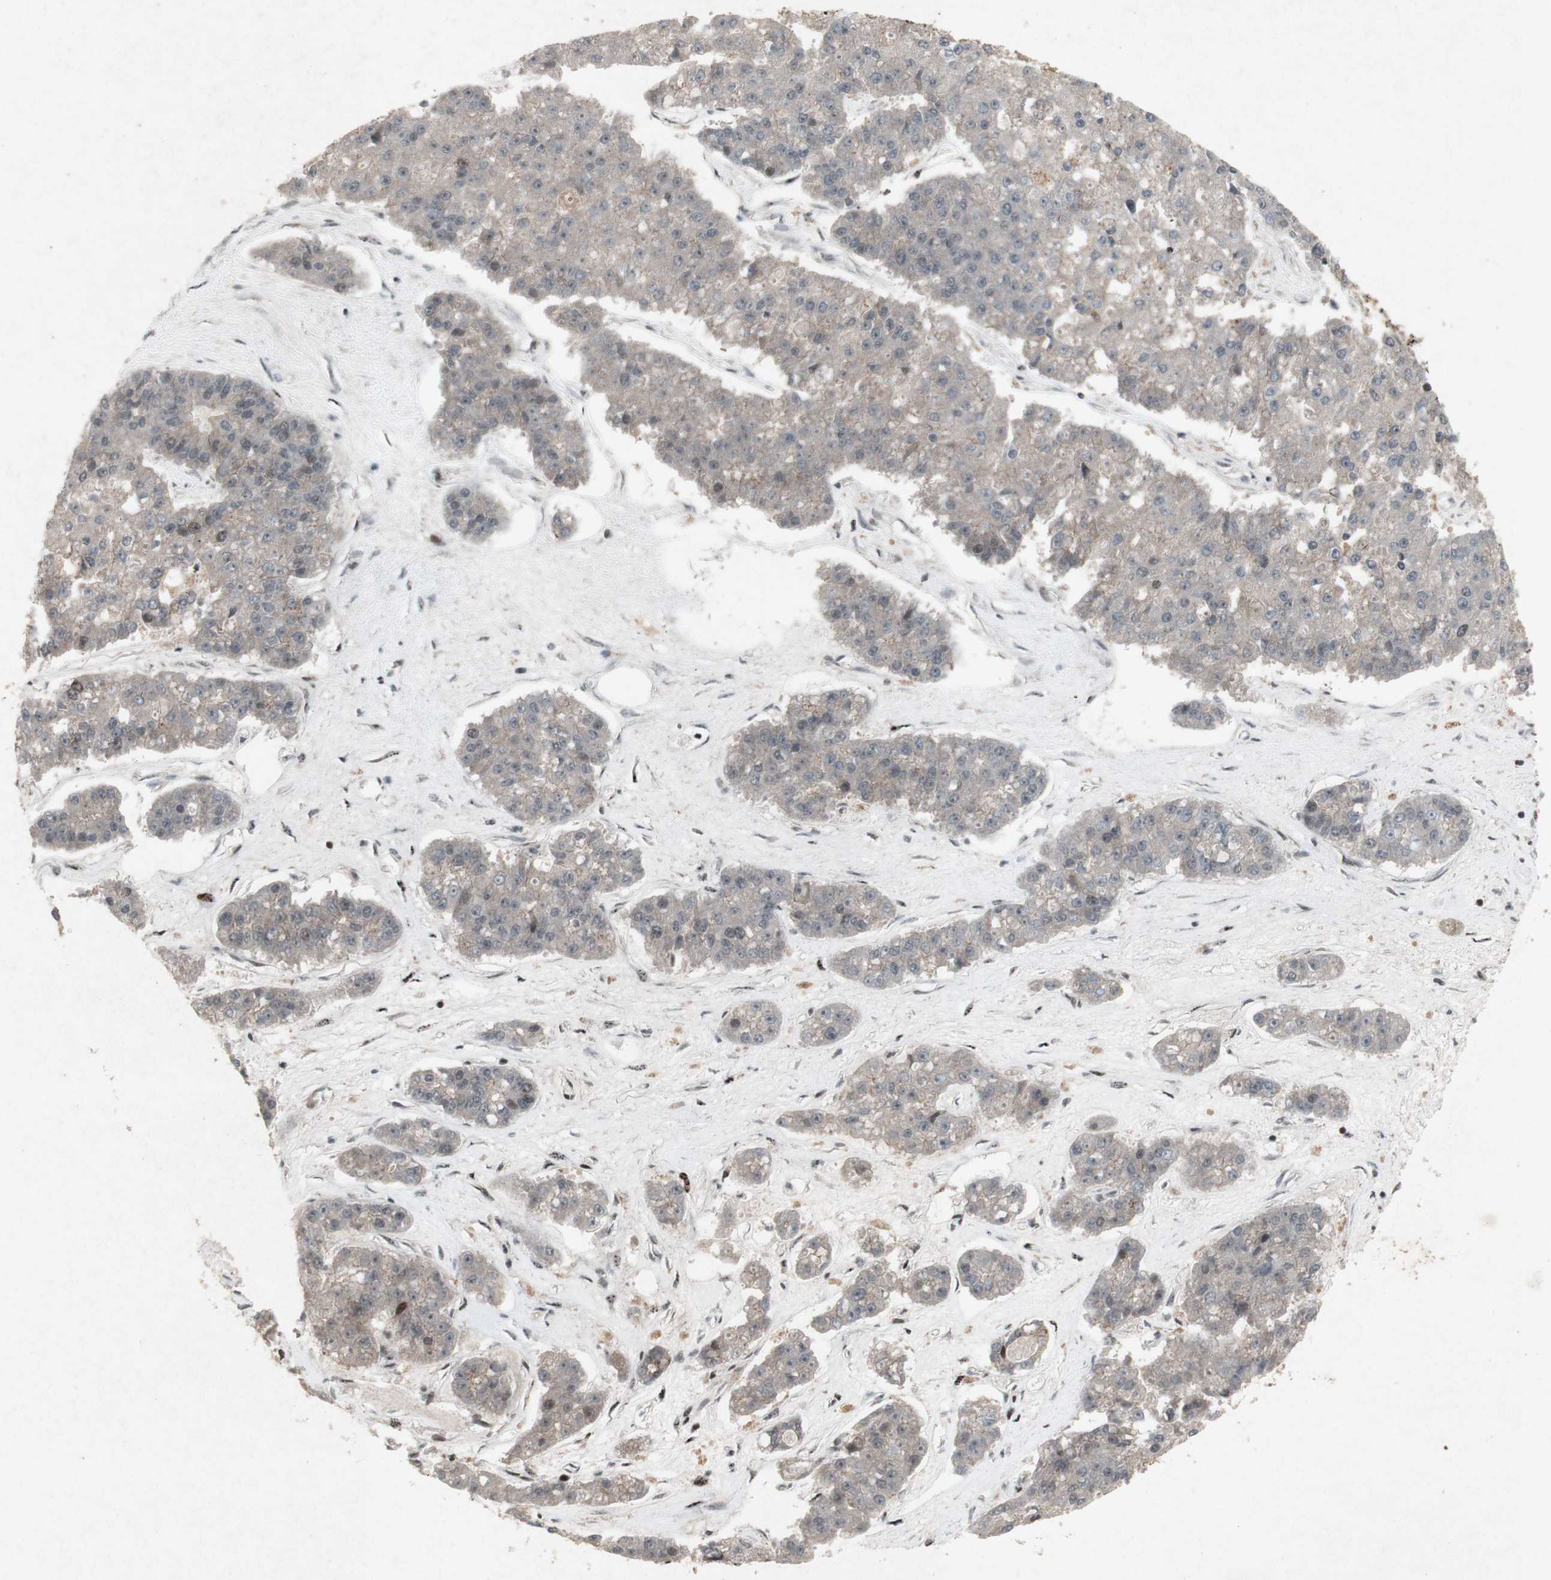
{"staining": {"intensity": "weak", "quantity": "25%-75%", "location": "cytoplasmic/membranous"}, "tissue": "pancreatic cancer", "cell_type": "Tumor cells", "image_type": "cancer", "snomed": [{"axis": "morphology", "description": "Adenocarcinoma, NOS"}, {"axis": "topography", "description": "Pancreas"}], "caption": "Approximately 25%-75% of tumor cells in adenocarcinoma (pancreatic) demonstrate weak cytoplasmic/membranous protein staining as visualized by brown immunohistochemical staining.", "gene": "PLXNA1", "patient": {"sex": "male", "age": 50}}